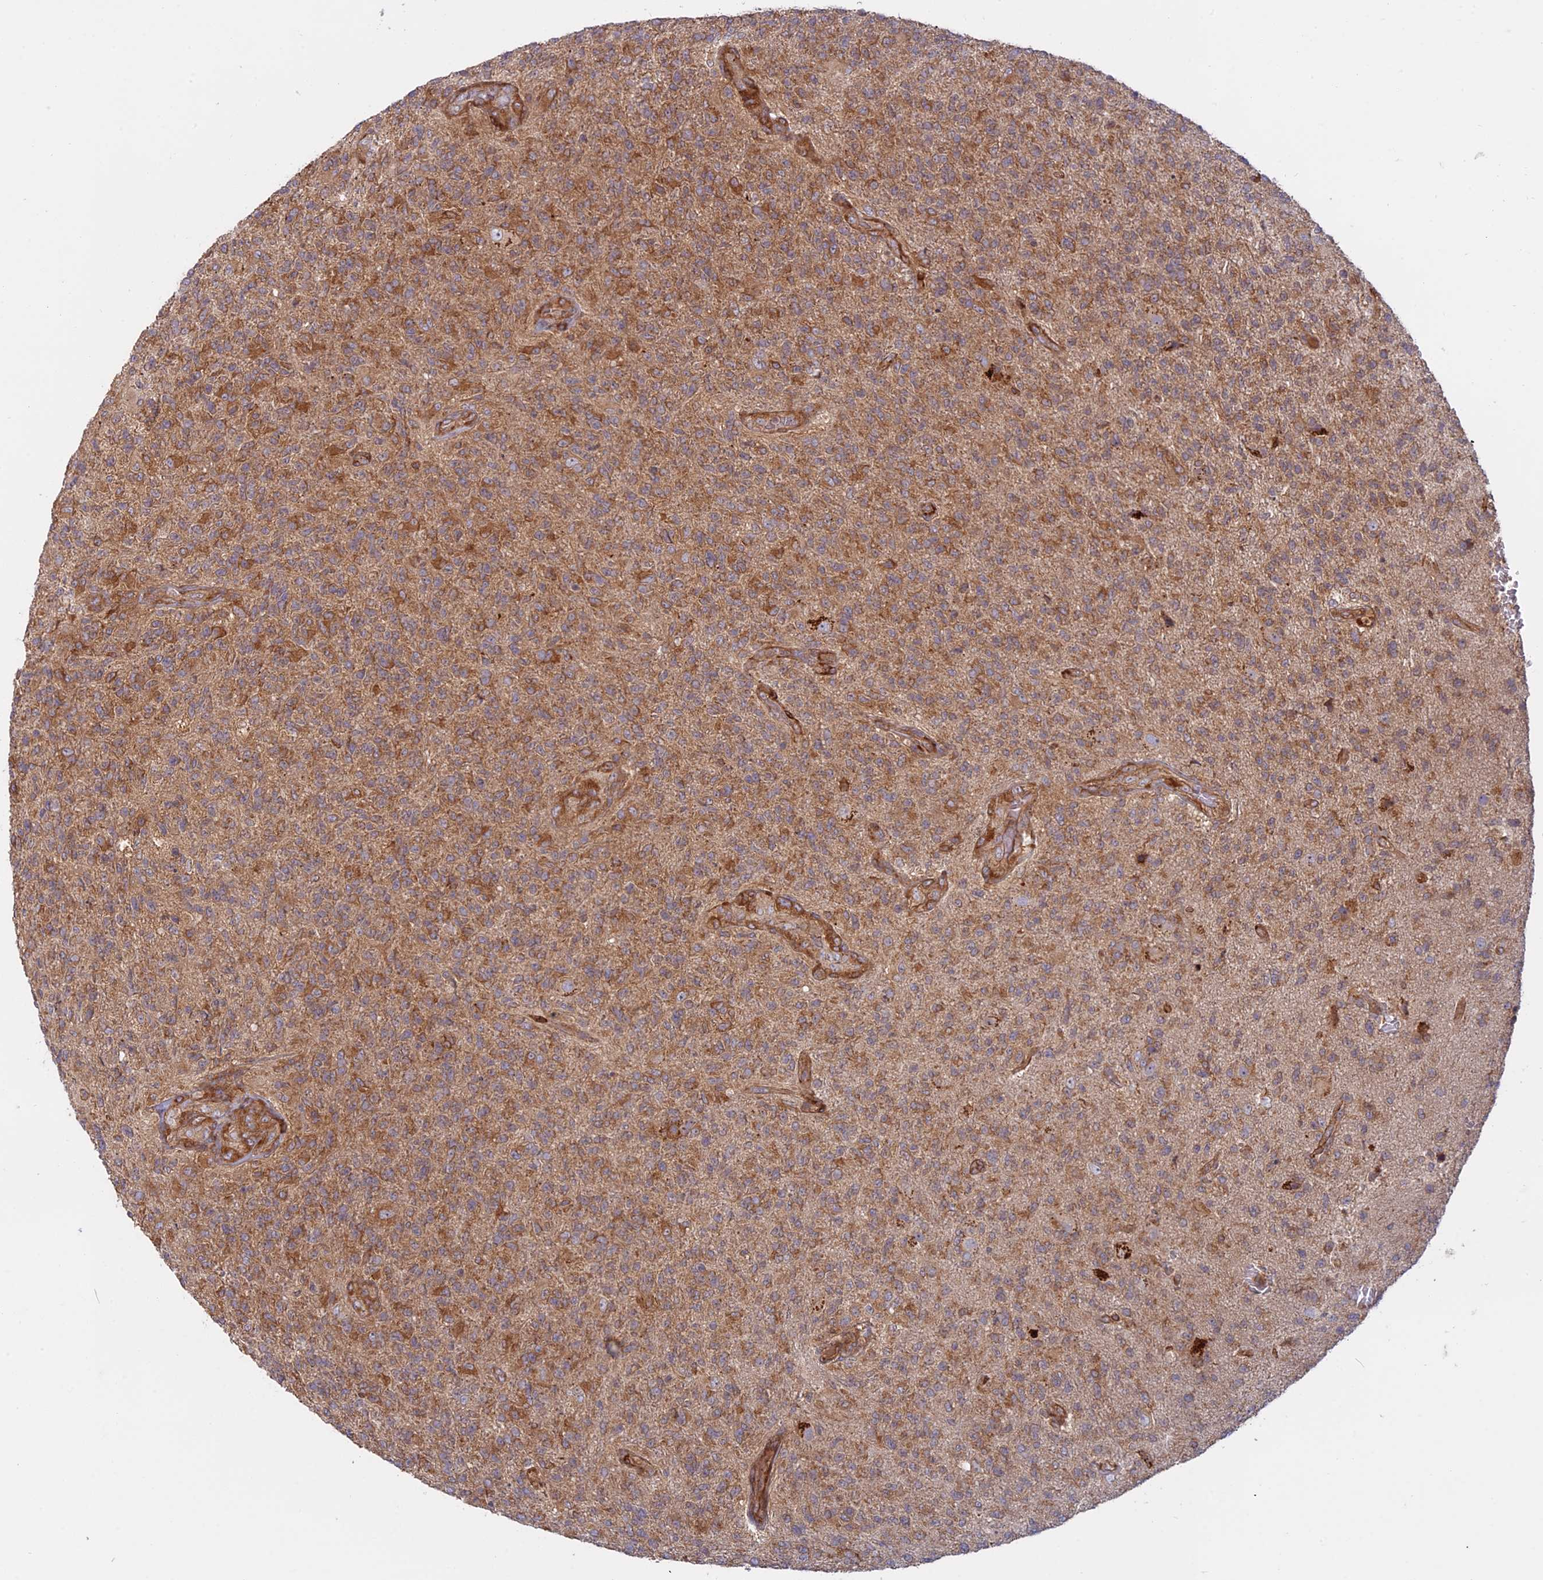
{"staining": {"intensity": "moderate", "quantity": ">75%", "location": "cytoplasmic/membranous"}, "tissue": "glioma", "cell_type": "Tumor cells", "image_type": "cancer", "snomed": [{"axis": "morphology", "description": "Glioma, malignant, High grade"}, {"axis": "topography", "description": "Brain"}], "caption": "Immunohistochemical staining of human high-grade glioma (malignant) exhibits medium levels of moderate cytoplasmic/membranous protein expression in approximately >75% of tumor cells.", "gene": "TMEM208", "patient": {"sex": "male", "age": 56}}